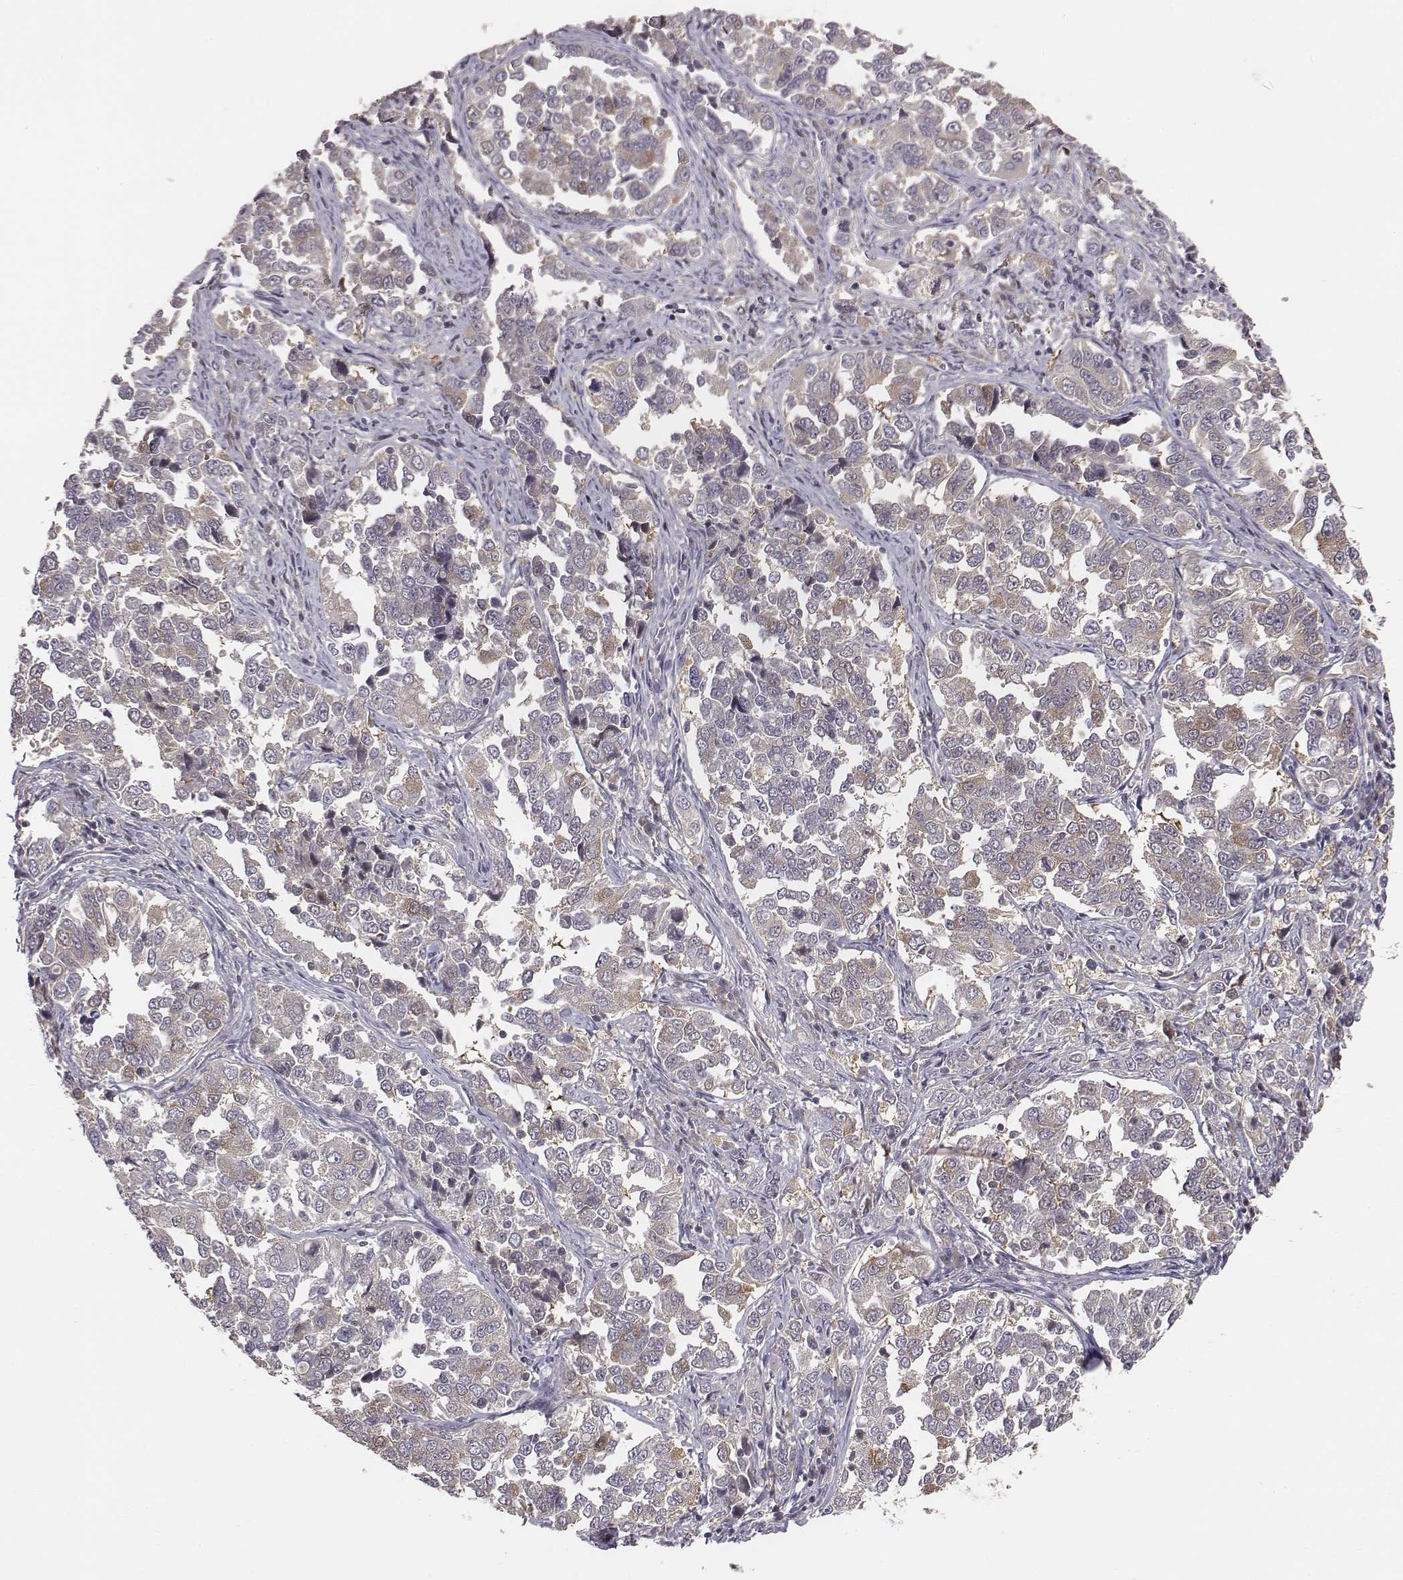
{"staining": {"intensity": "weak", "quantity": ">75%", "location": "cytoplasmic/membranous"}, "tissue": "endometrial cancer", "cell_type": "Tumor cells", "image_type": "cancer", "snomed": [{"axis": "morphology", "description": "Adenocarcinoma, NOS"}, {"axis": "topography", "description": "Endometrium"}], "caption": "A brown stain labels weak cytoplasmic/membranous expression of a protein in endometrial adenocarcinoma tumor cells.", "gene": "SMURF2", "patient": {"sex": "female", "age": 43}}